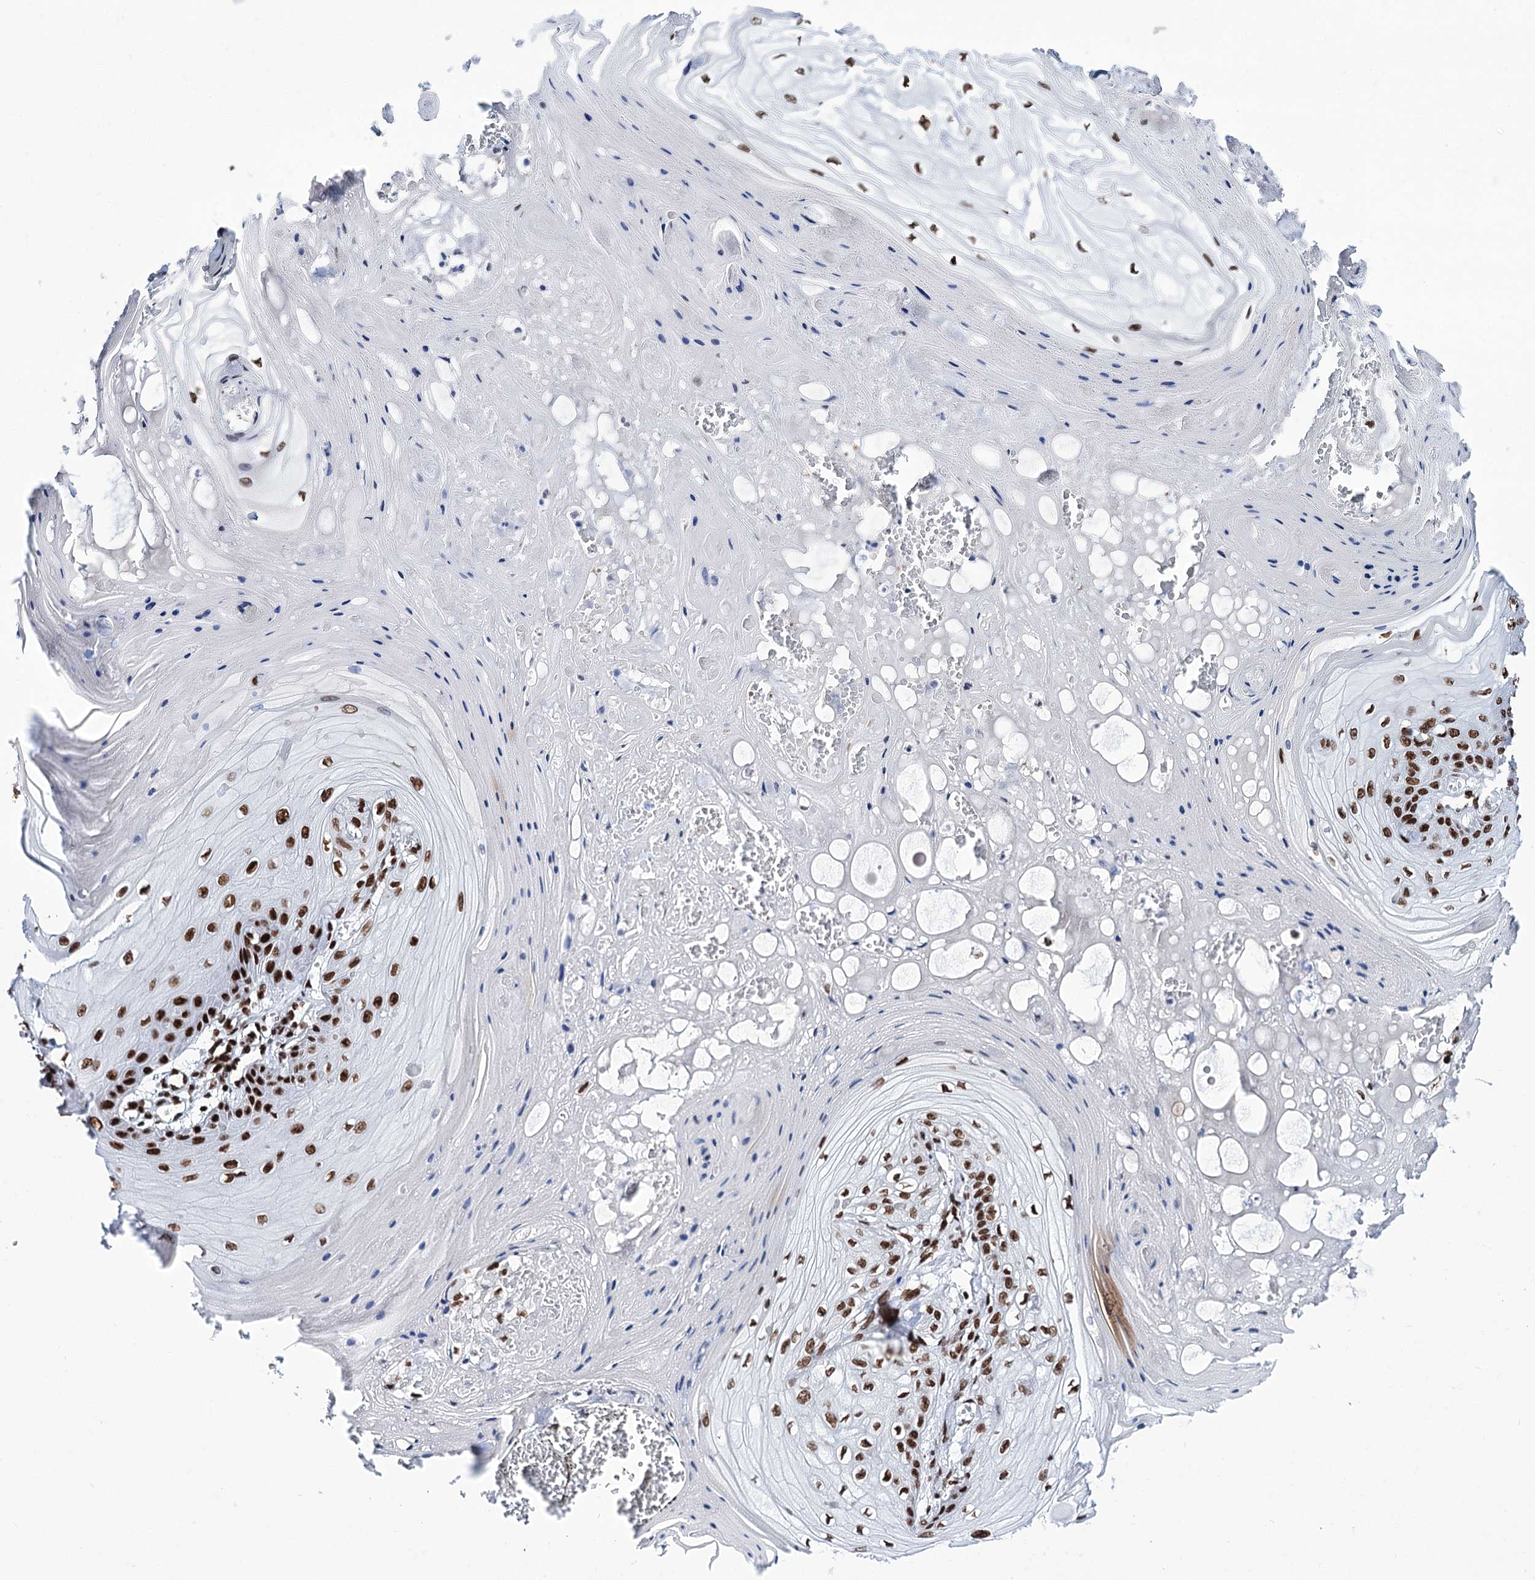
{"staining": {"intensity": "strong", "quantity": ">75%", "location": "nuclear"}, "tissue": "skin cancer", "cell_type": "Tumor cells", "image_type": "cancer", "snomed": [{"axis": "morphology", "description": "Squamous cell carcinoma, NOS"}, {"axis": "topography", "description": "Skin"}], "caption": "Immunohistochemical staining of human squamous cell carcinoma (skin) reveals strong nuclear protein expression in about >75% of tumor cells. The staining was performed using DAB, with brown indicating positive protein expression. Nuclei are stained blue with hematoxylin.", "gene": "MATR3", "patient": {"sex": "male", "age": 74}}